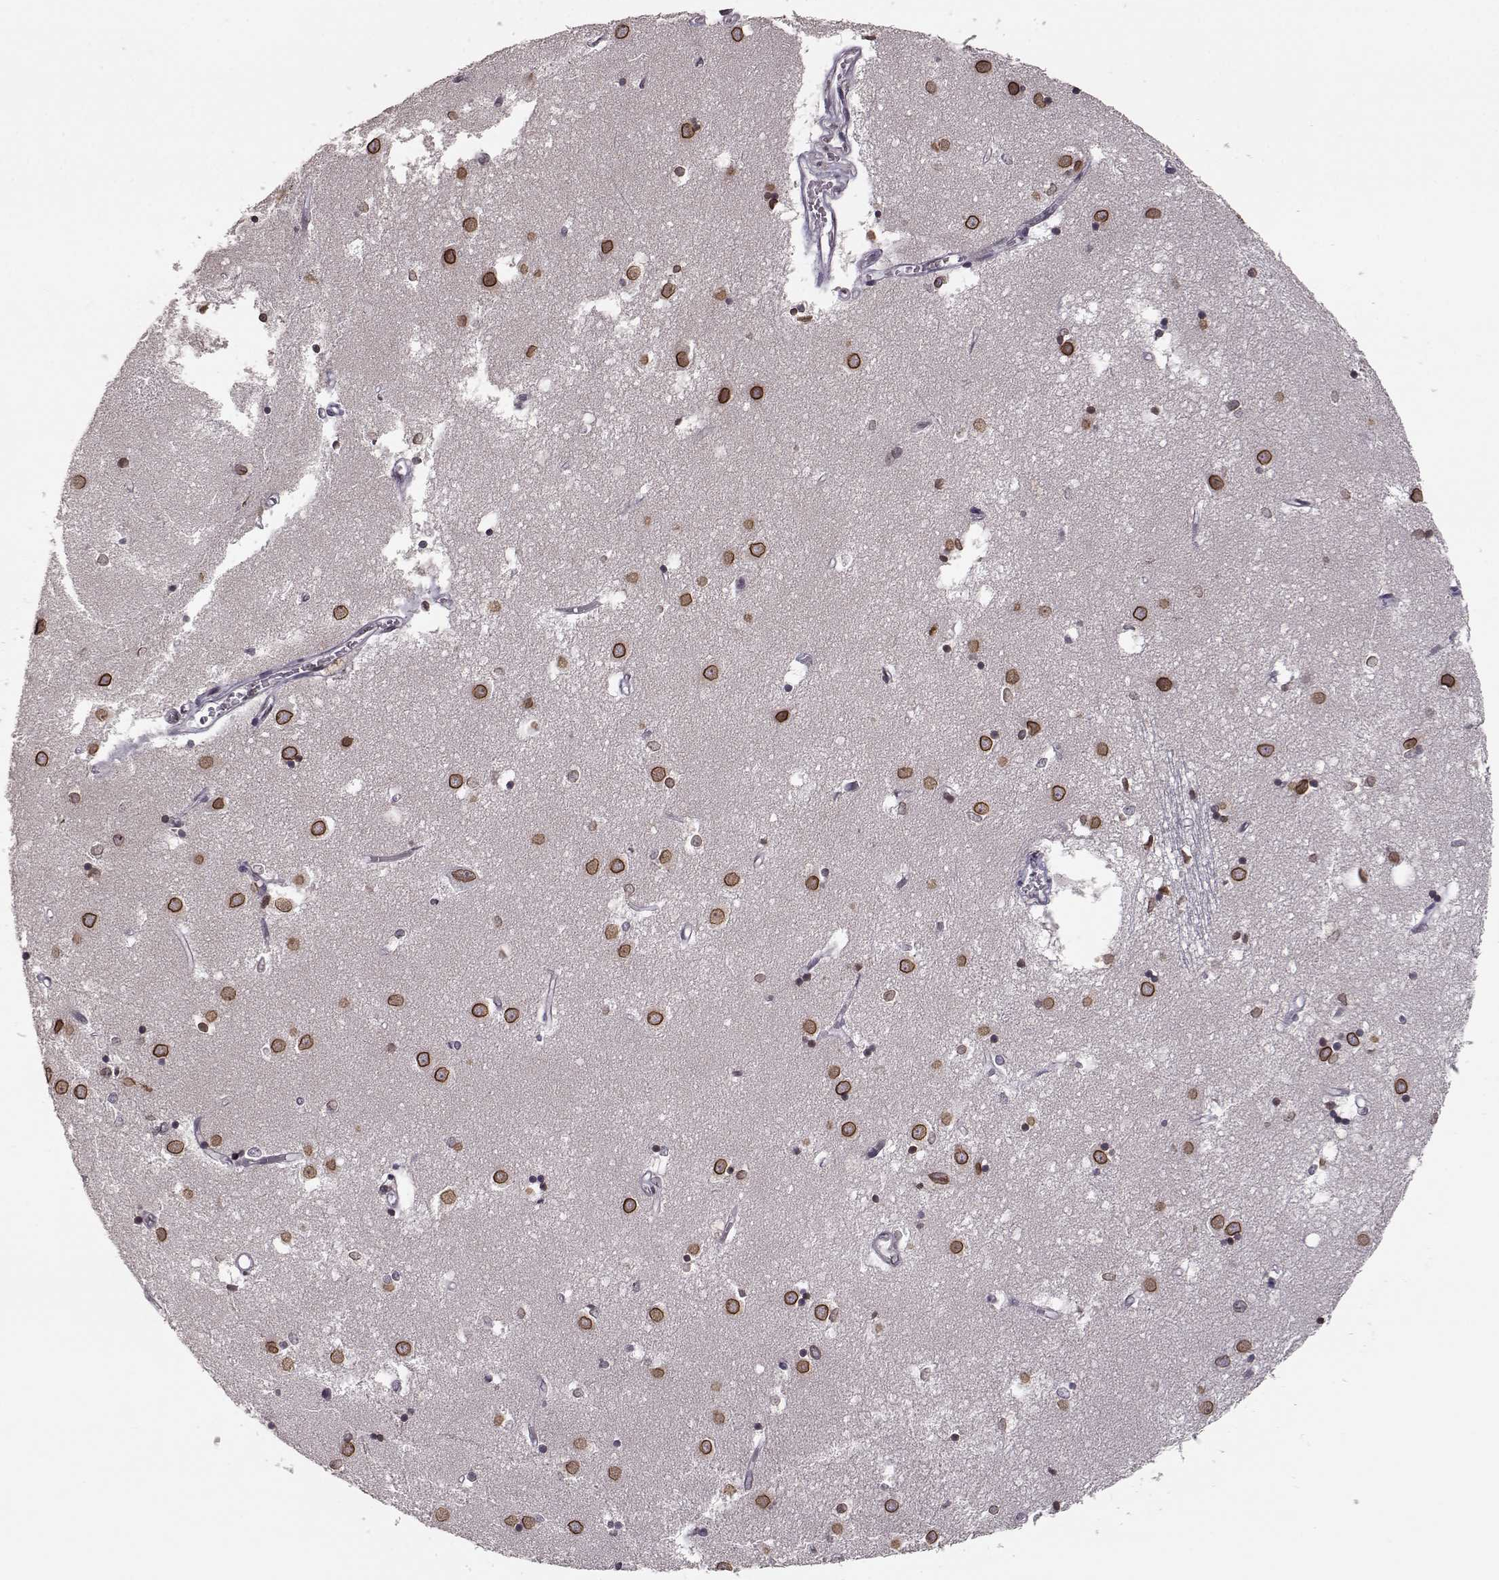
{"staining": {"intensity": "moderate", "quantity": "<25%", "location": "cytoplasmic/membranous,nuclear"}, "tissue": "caudate", "cell_type": "Glial cells", "image_type": "normal", "snomed": [{"axis": "morphology", "description": "Normal tissue, NOS"}, {"axis": "topography", "description": "Lateral ventricle wall"}], "caption": "Immunohistochemical staining of unremarkable caudate exhibits low levels of moderate cytoplasmic/membranous,nuclear expression in approximately <25% of glial cells. The protein of interest is shown in brown color, while the nuclei are stained blue.", "gene": "NUP37", "patient": {"sex": "male", "age": 54}}